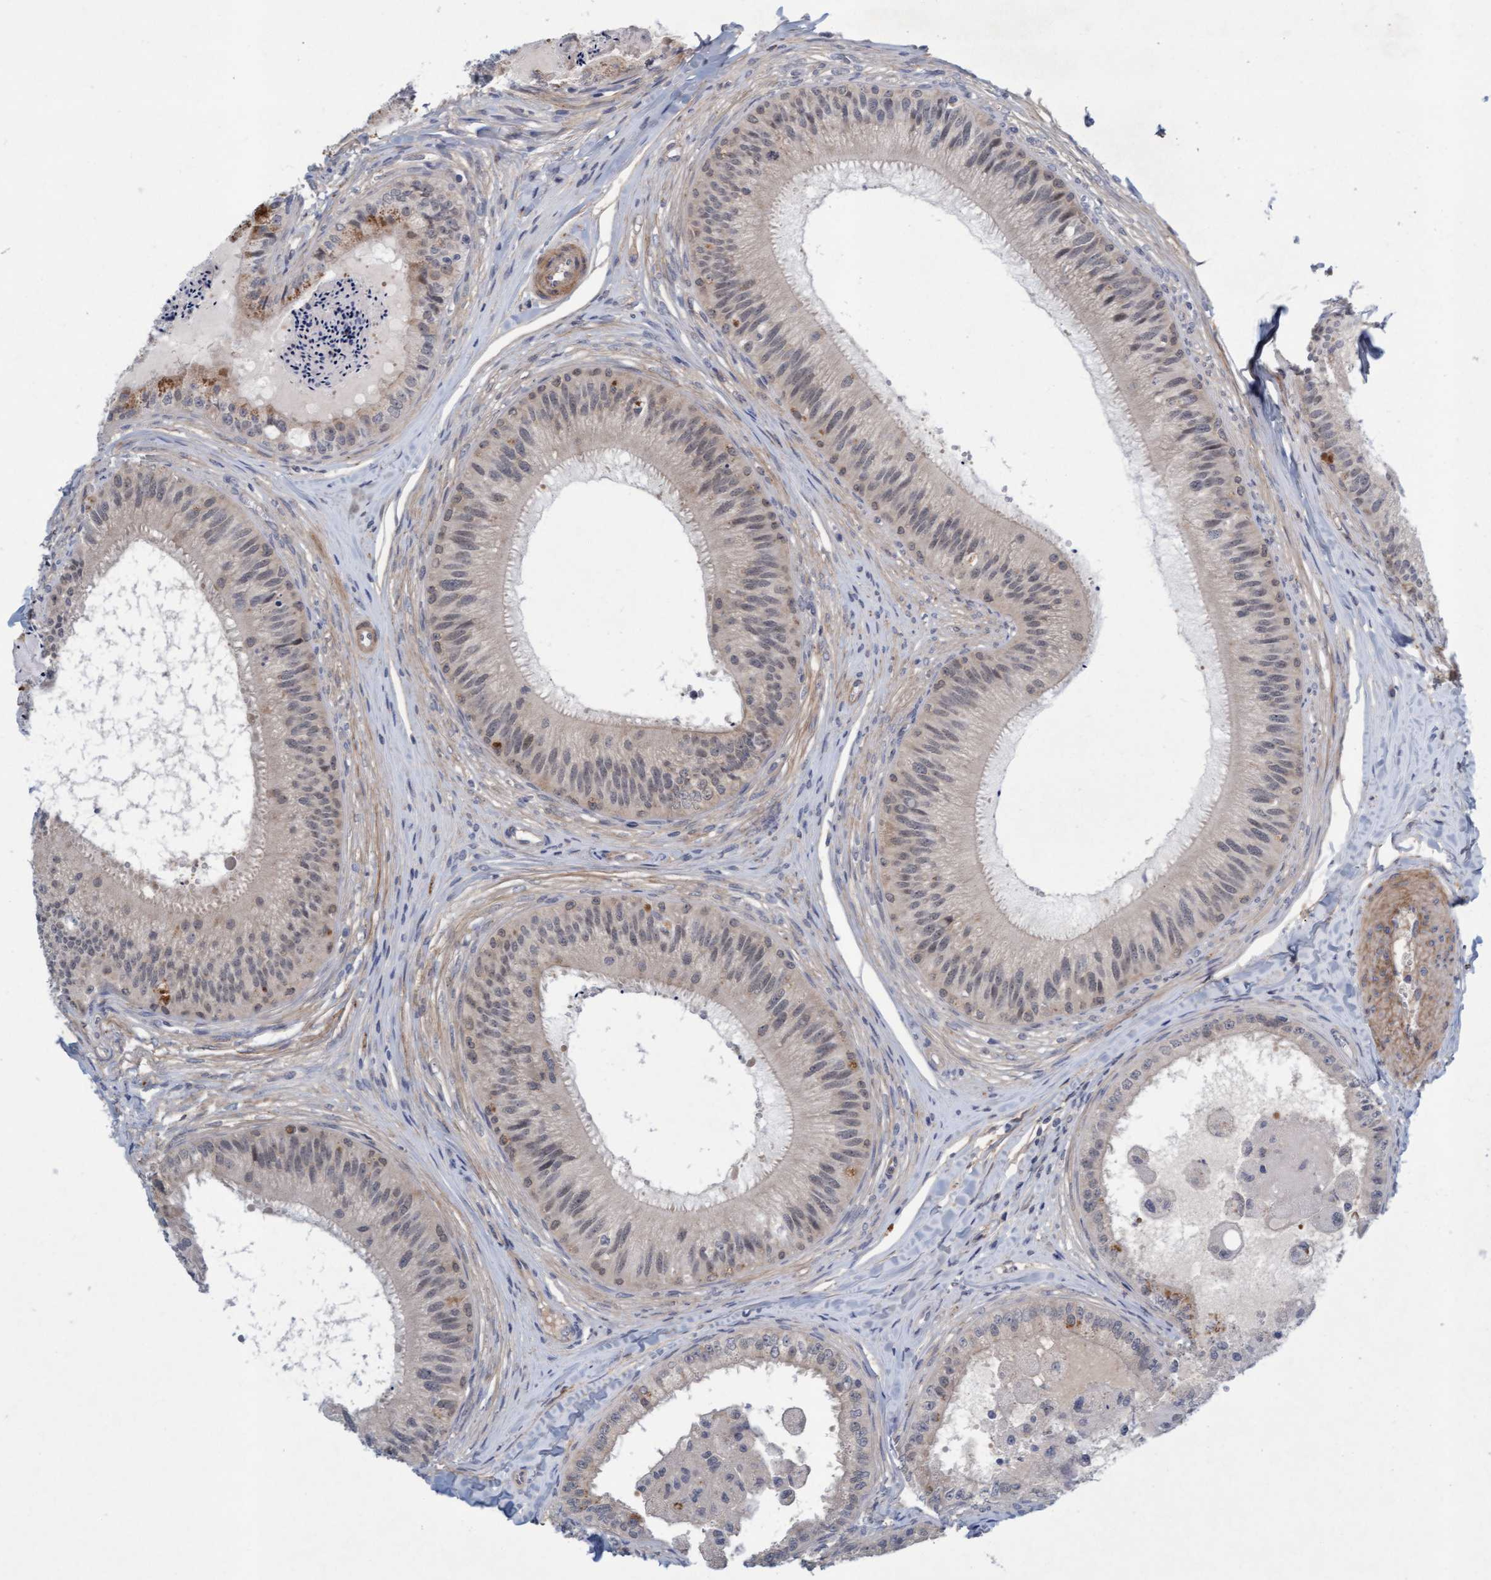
{"staining": {"intensity": "weak", "quantity": "25%-75%", "location": "cytoplasmic/membranous,nuclear"}, "tissue": "epididymis", "cell_type": "Glandular cells", "image_type": "normal", "snomed": [{"axis": "morphology", "description": "Normal tissue, NOS"}, {"axis": "topography", "description": "Epididymis"}], "caption": "Weak cytoplasmic/membranous,nuclear protein expression is appreciated in about 25%-75% of glandular cells in epididymis.", "gene": "TSTD2", "patient": {"sex": "male", "age": 31}}